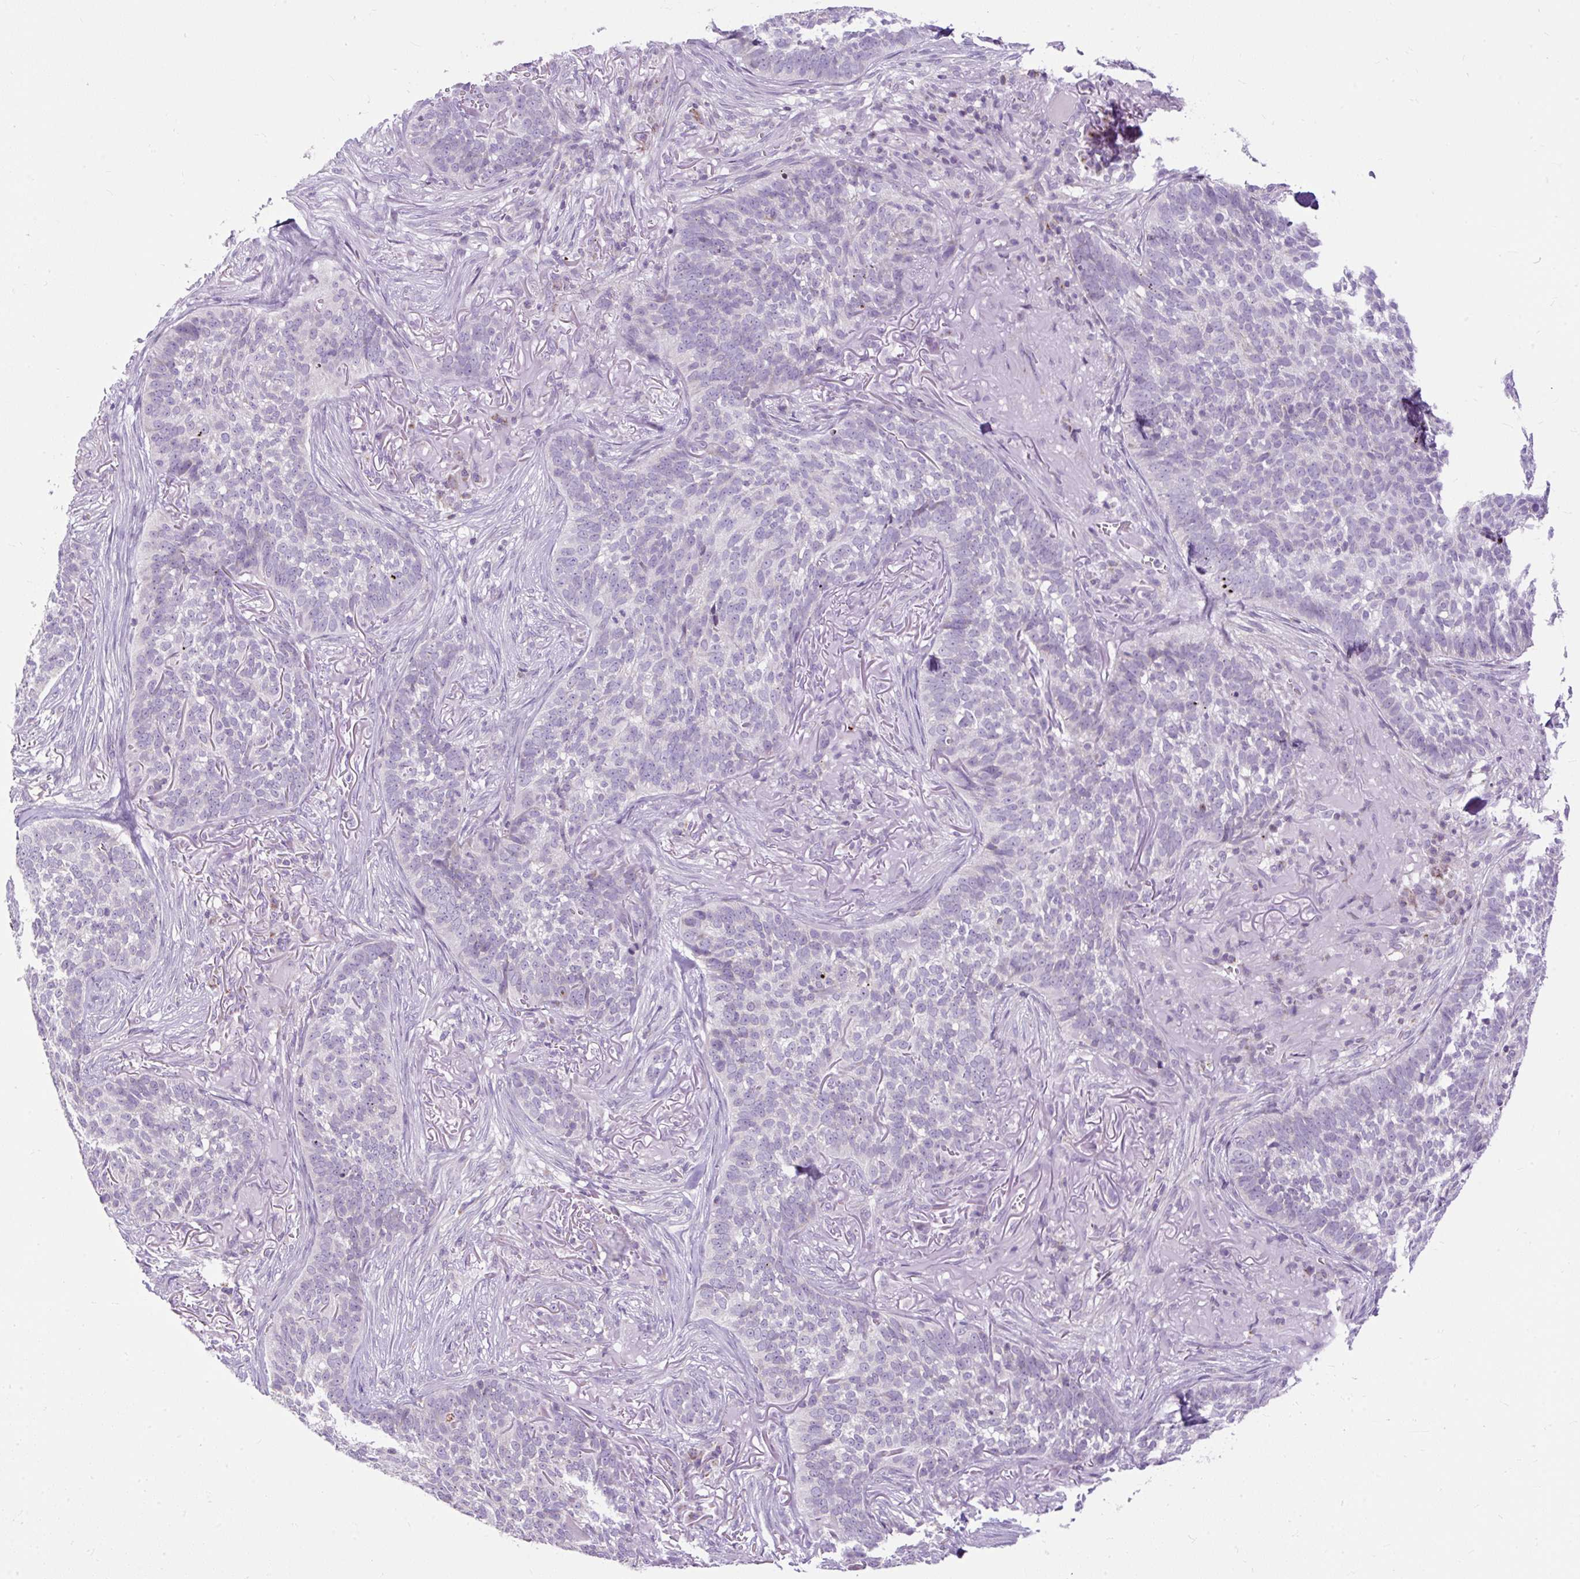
{"staining": {"intensity": "negative", "quantity": "none", "location": "none"}, "tissue": "skin cancer", "cell_type": "Tumor cells", "image_type": "cancer", "snomed": [{"axis": "morphology", "description": "Basal cell carcinoma"}, {"axis": "topography", "description": "Skin"}], "caption": "Skin basal cell carcinoma stained for a protein using IHC reveals no positivity tumor cells.", "gene": "FMC1", "patient": {"sex": "male", "age": 85}}